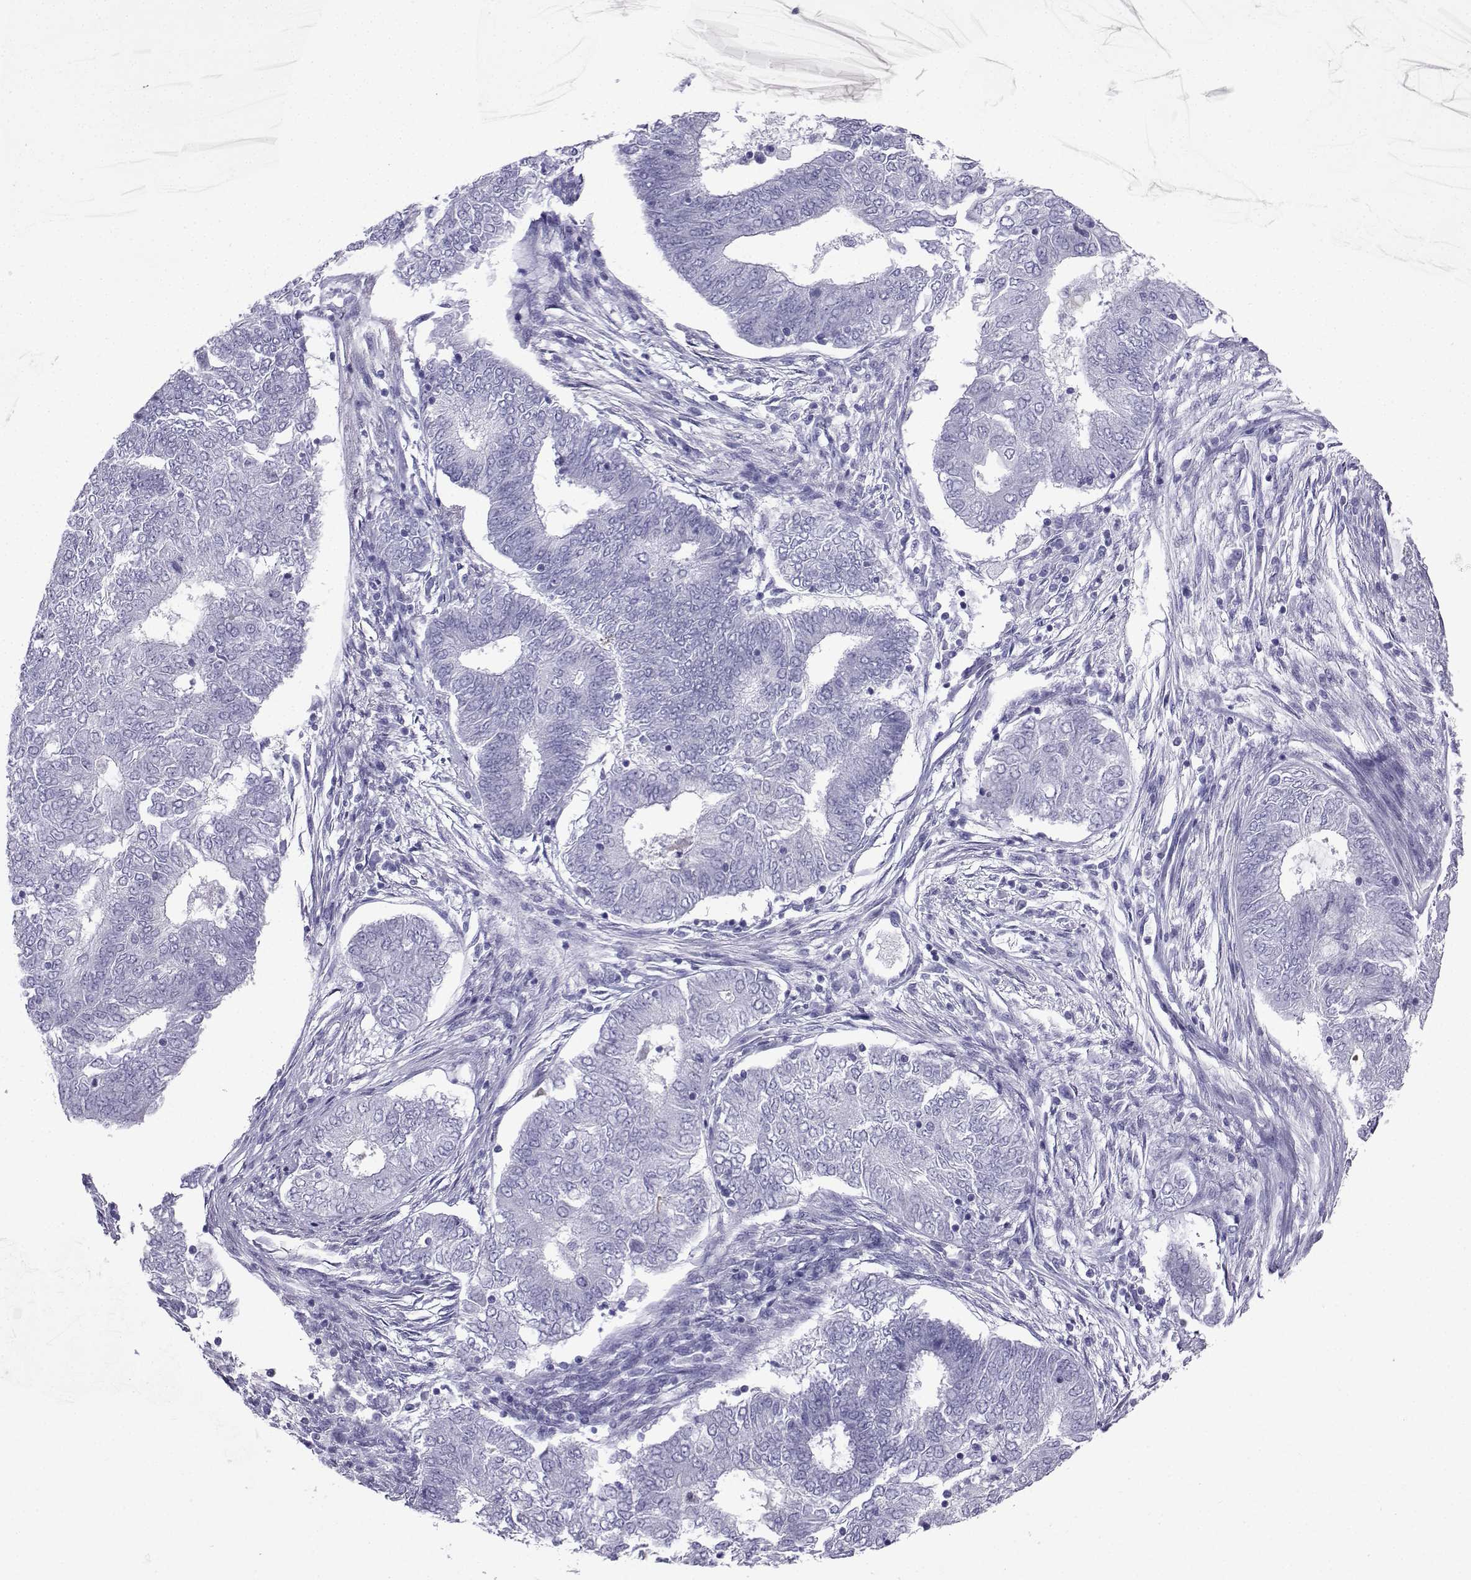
{"staining": {"intensity": "negative", "quantity": "none", "location": "none"}, "tissue": "endometrial cancer", "cell_type": "Tumor cells", "image_type": "cancer", "snomed": [{"axis": "morphology", "description": "Adenocarcinoma, NOS"}, {"axis": "topography", "description": "Endometrium"}], "caption": "An image of adenocarcinoma (endometrial) stained for a protein demonstrates no brown staining in tumor cells. (Brightfield microscopy of DAB (3,3'-diaminobenzidine) immunohistochemistry at high magnification).", "gene": "SLC18A2", "patient": {"sex": "female", "age": 62}}